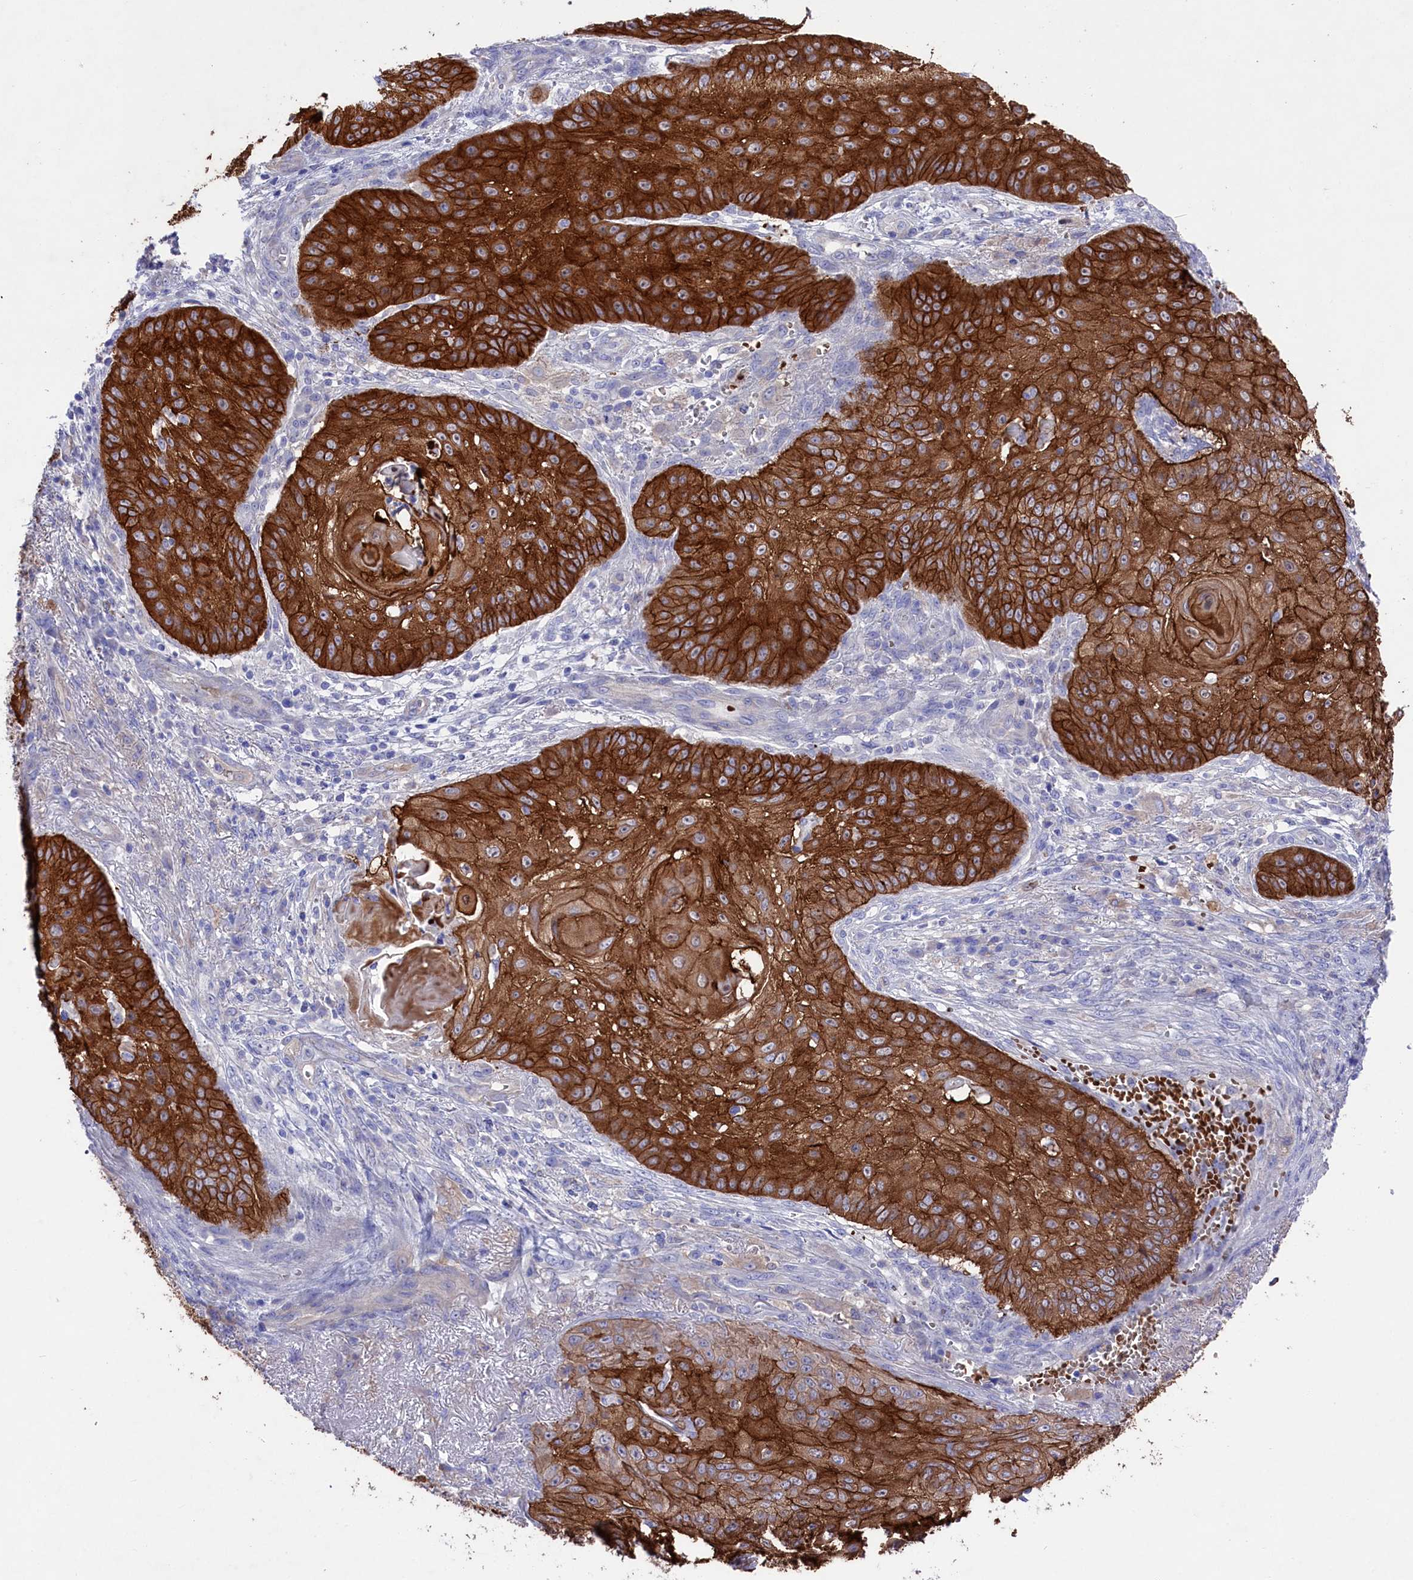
{"staining": {"intensity": "strong", "quantity": ">75%", "location": "cytoplasmic/membranous"}, "tissue": "skin cancer", "cell_type": "Tumor cells", "image_type": "cancer", "snomed": [{"axis": "morphology", "description": "Squamous cell carcinoma, NOS"}, {"axis": "topography", "description": "Skin"}], "caption": "Tumor cells exhibit strong cytoplasmic/membranous positivity in about >75% of cells in skin squamous cell carcinoma. Using DAB (brown) and hematoxylin (blue) stains, captured at high magnification using brightfield microscopy.", "gene": "LHFPL4", "patient": {"sex": "male", "age": 70}}